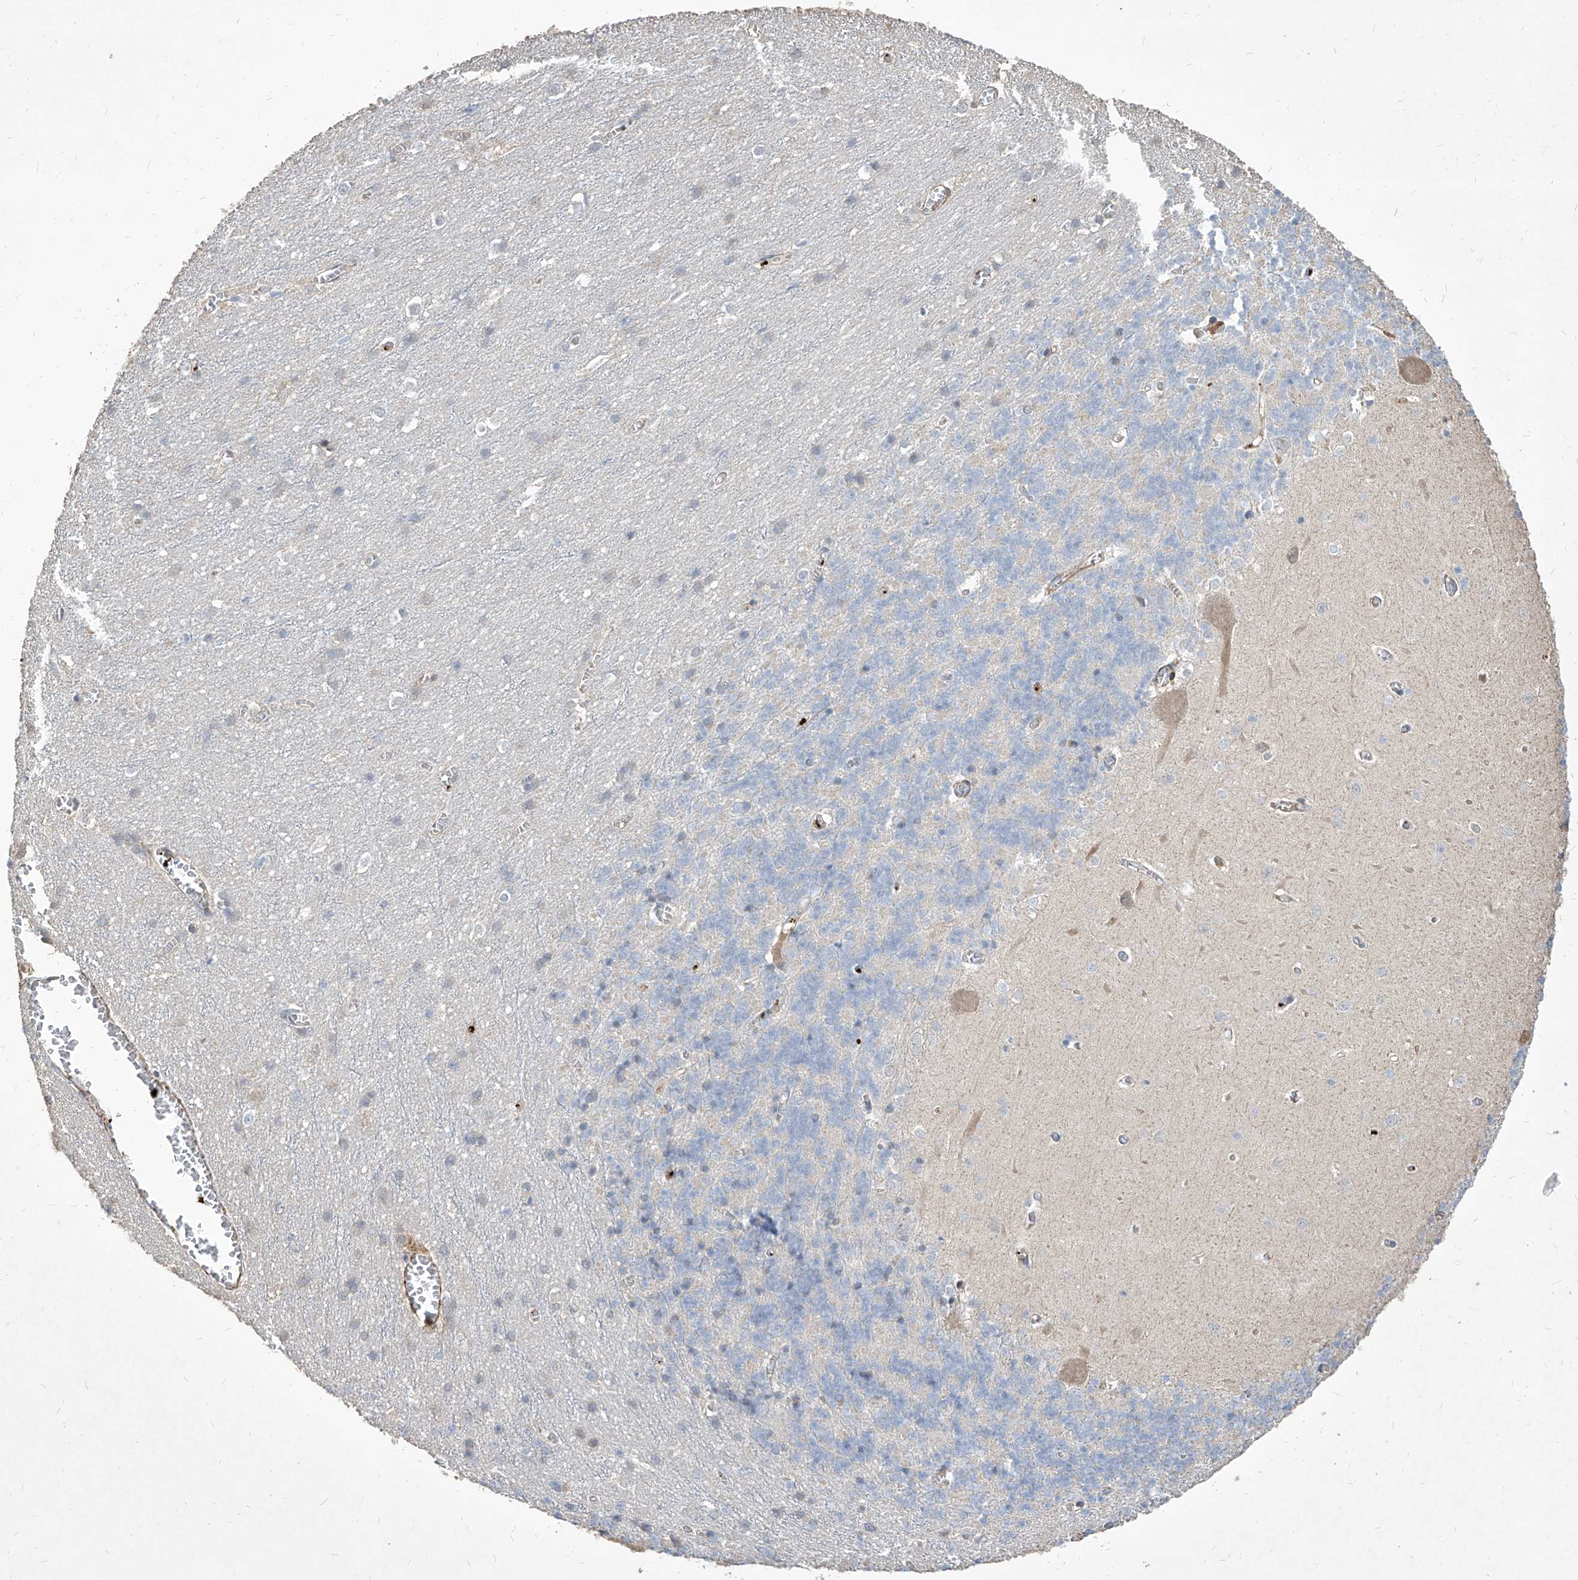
{"staining": {"intensity": "negative", "quantity": "none", "location": "none"}, "tissue": "cerebellum", "cell_type": "Cells in granular layer", "image_type": "normal", "snomed": [{"axis": "morphology", "description": "Normal tissue, NOS"}, {"axis": "topography", "description": "Cerebellum"}], "caption": "A high-resolution photomicrograph shows immunohistochemistry (IHC) staining of unremarkable cerebellum, which displays no significant staining in cells in granular layer. The staining is performed using DAB (3,3'-diaminobenzidine) brown chromogen with nuclei counter-stained in using hematoxylin.", "gene": "FAM83B", "patient": {"sex": "male", "age": 37}}